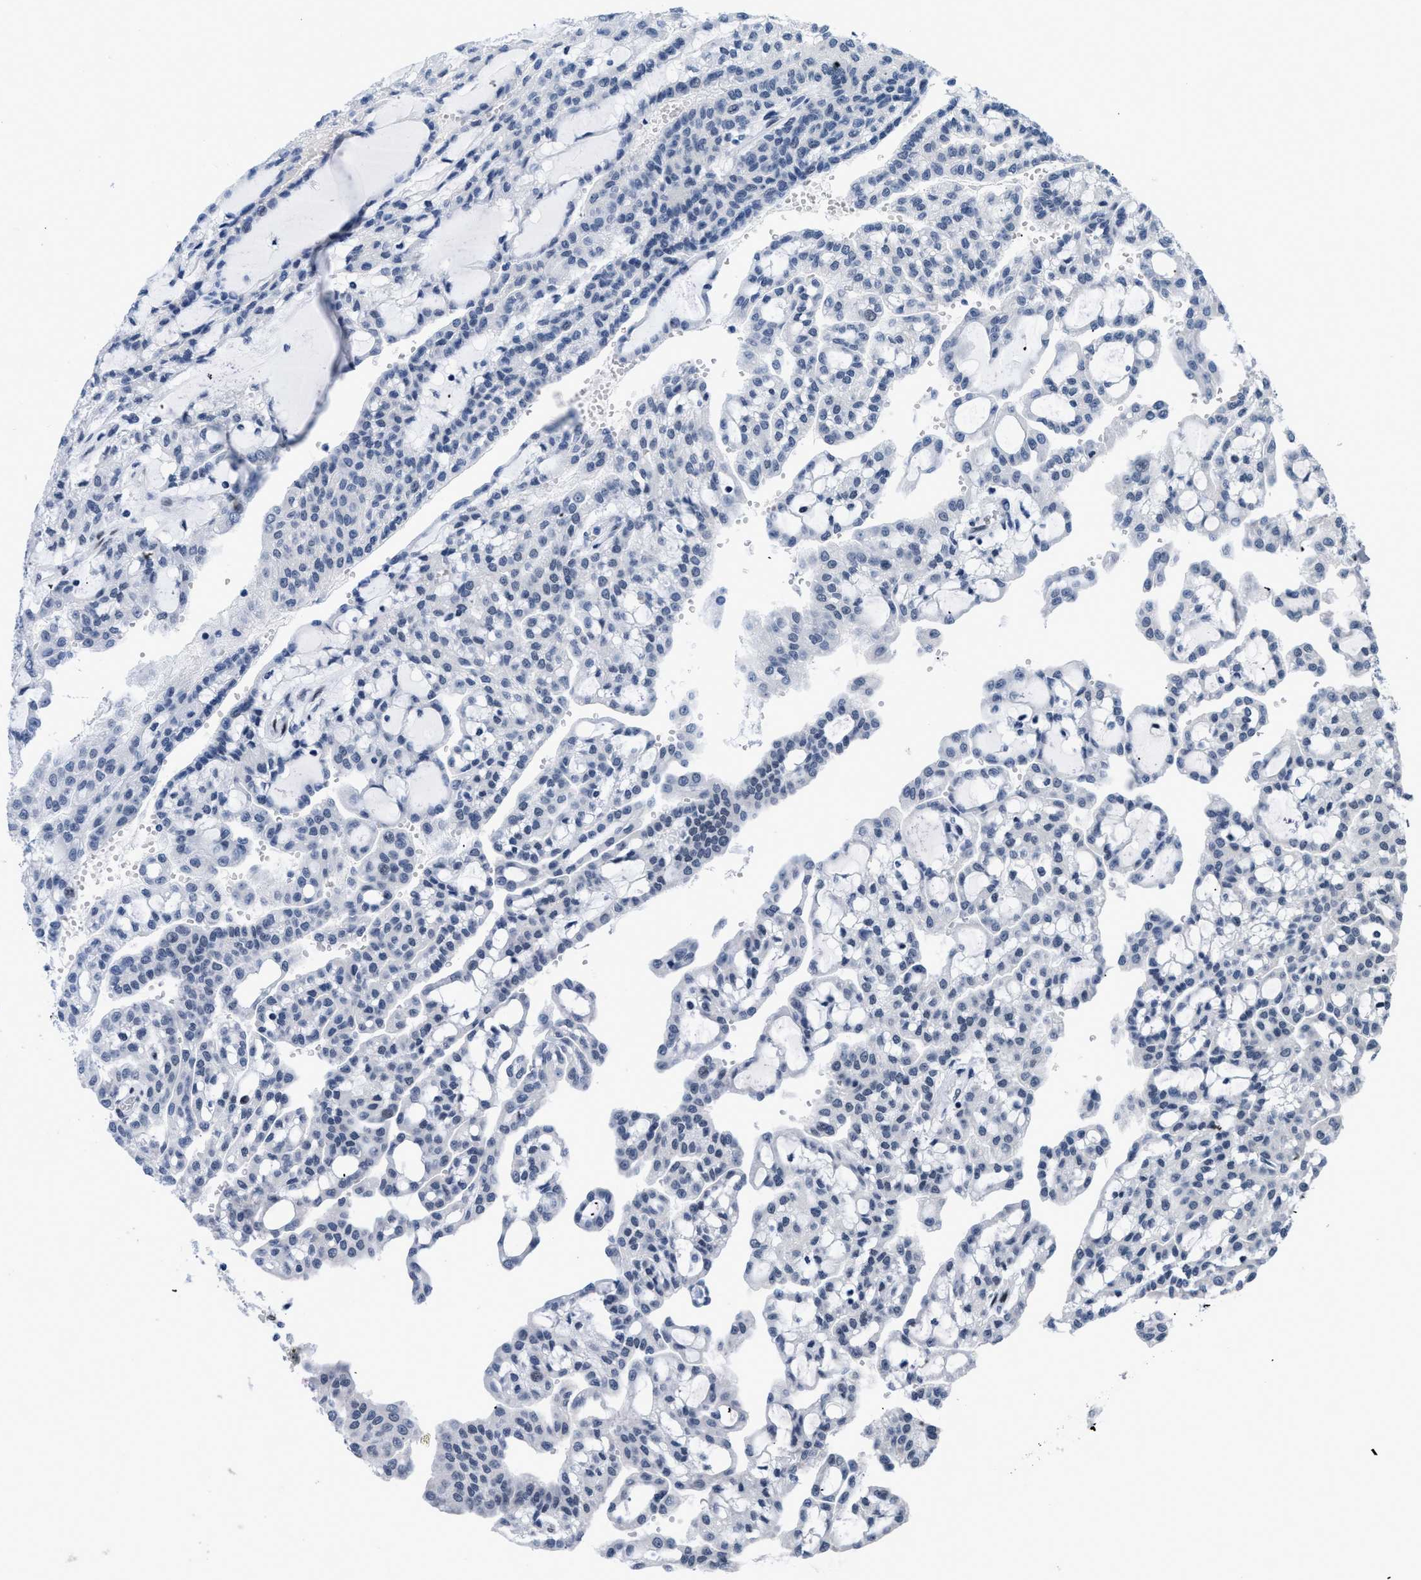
{"staining": {"intensity": "negative", "quantity": "none", "location": "none"}, "tissue": "renal cancer", "cell_type": "Tumor cells", "image_type": "cancer", "snomed": [{"axis": "morphology", "description": "Adenocarcinoma, NOS"}, {"axis": "topography", "description": "Kidney"}], "caption": "This is a histopathology image of immunohistochemistry (IHC) staining of renal cancer, which shows no positivity in tumor cells.", "gene": "CTBP1", "patient": {"sex": "male", "age": 63}}